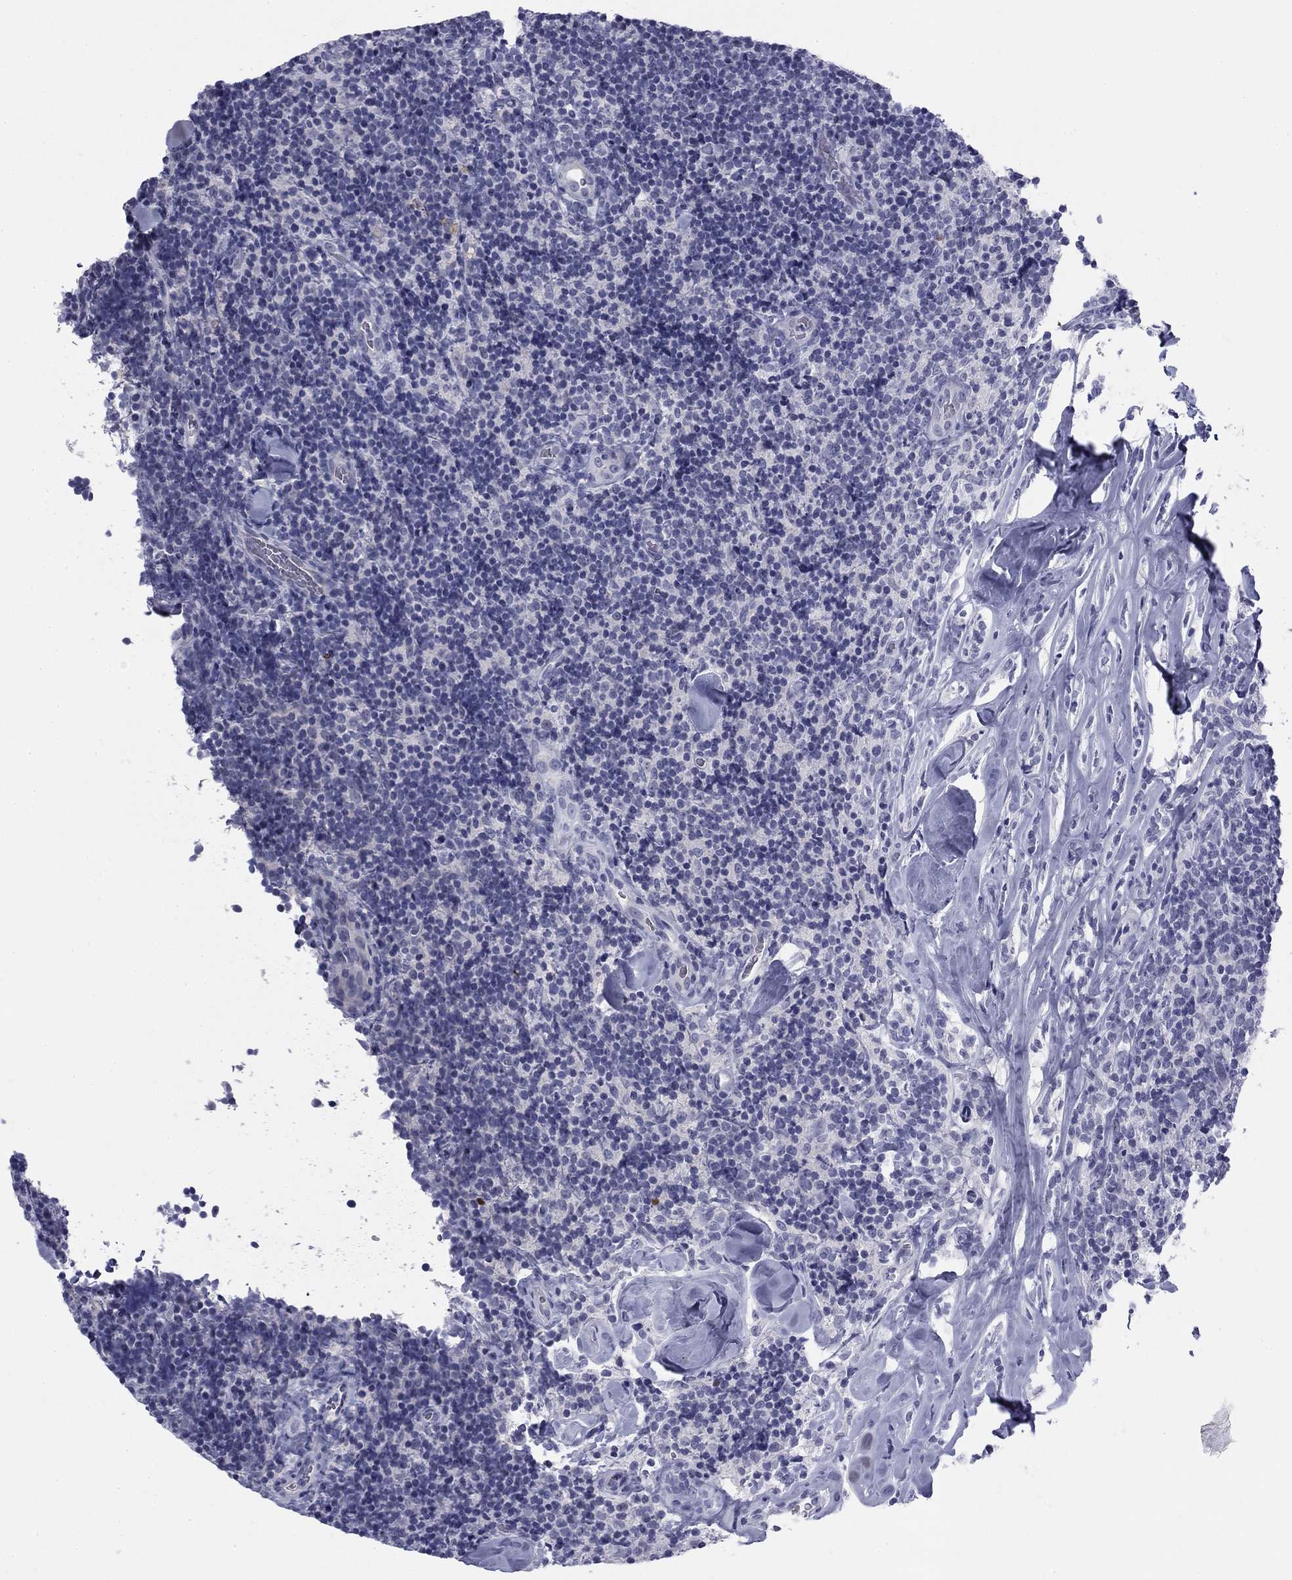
{"staining": {"intensity": "negative", "quantity": "none", "location": "none"}, "tissue": "lymphoma", "cell_type": "Tumor cells", "image_type": "cancer", "snomed": [{"axis": "morphology", "description": "Malignant lymphoma, non-Hodgkin's type, Low grade"}, {"axis": "topography", "description": "Lymph node"}], "caption": "Immunohistochemistry histopathology image of neoplastic tissue: human low-grade malignant lymphoma, non-Hodgkin's type stained with DAB exhibits no significant protein positivity in tumor cells. (DAB (3,3'-diaminobenzidine) immunohistochemistry with hematoxylin counter stain).", "gene": "TFAP2B", "patient": {"sex": "female", "age": 56}}